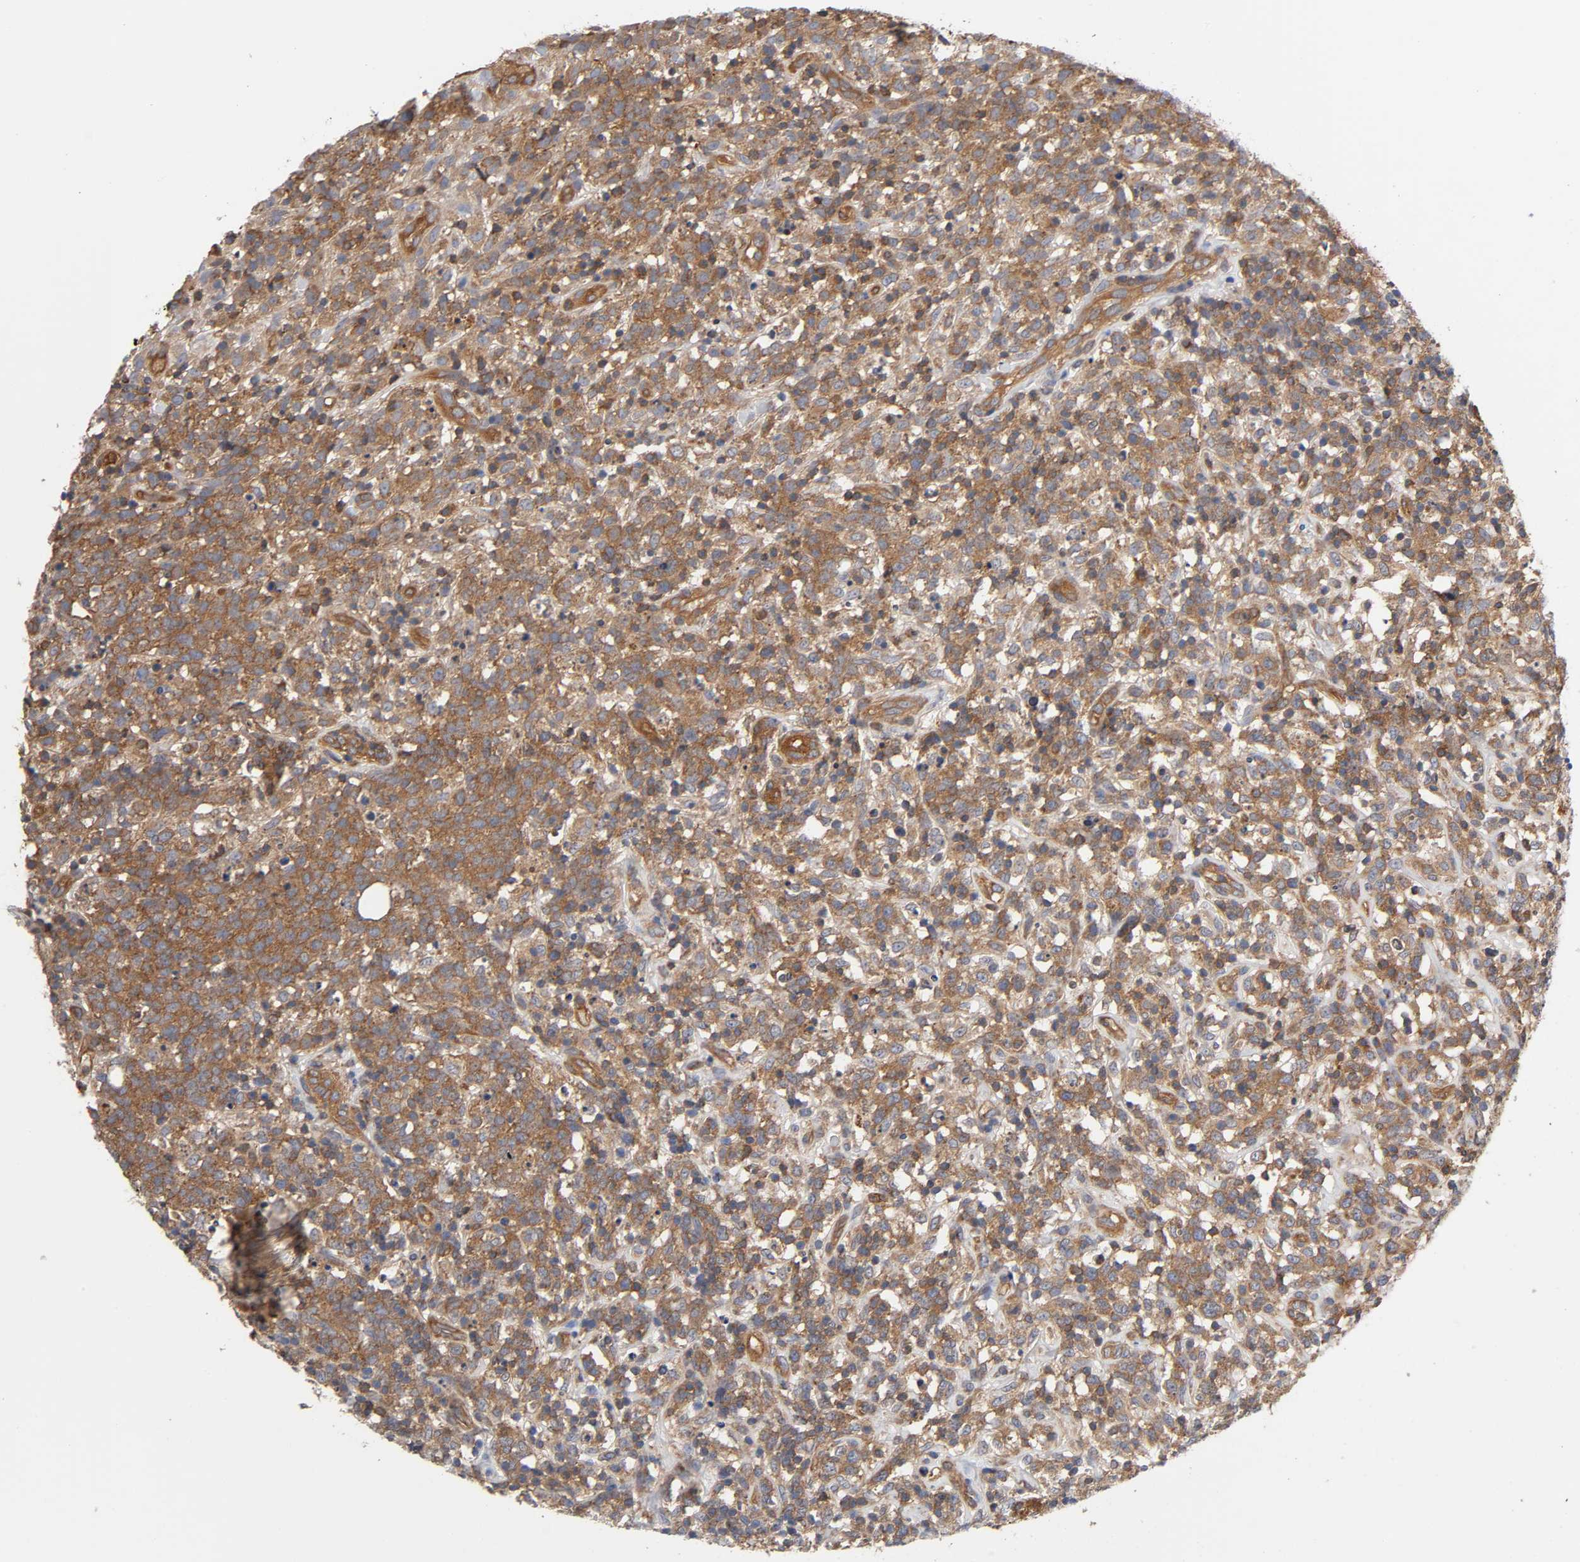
{"staining": {"intensity": "moderate", "quantity": ">75%", "location": "cytoplasmic/membranous"}, "tissue": "lymphoma", "cell_type": "Tumor cells", "image_type": "cancer", "snomed": [{"axis": "morphology", "description": "Malignant lymphoma, non-Hodgkin's type, High grade"}, {"axis": "topography", "description": "Lymph node"}], "caption": "Moderate cytoplasmic/membranous positivity is appreciated in approximately >75% of tumor cells in lymphoma.", "gene": "LAMTOR2", "patient": {"sex": "female", "age": 73}}